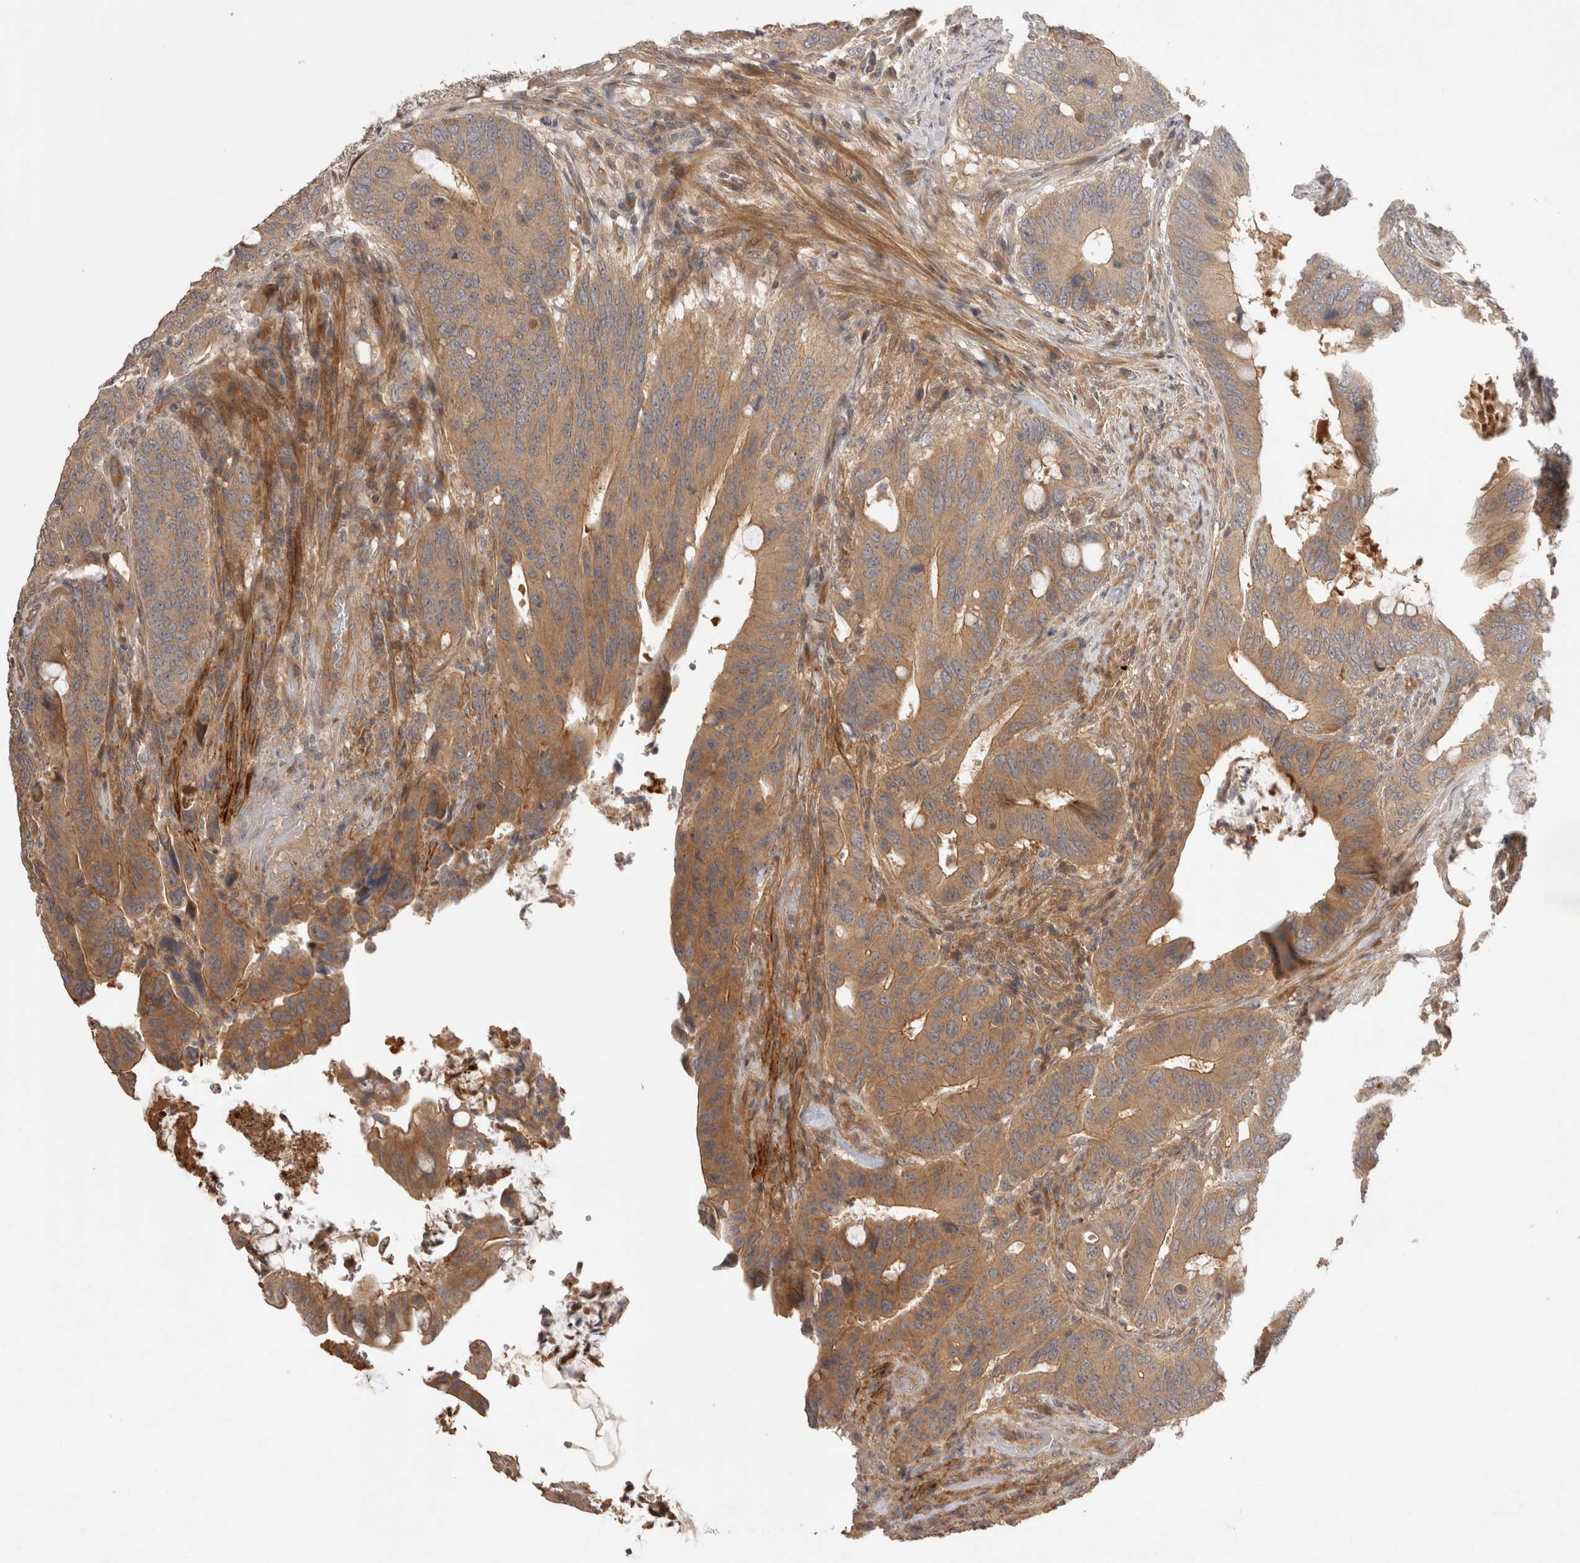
{"staining": {"intensity": "moderate", "quantity": ">75%", "location": "cytoplasmic/membranous"}, "tissue": "colorectal cancer", "cell_type": "Tumor cells", "image_type": "cancer", "snomed": [{"axis": "morphology", "description": "Adenocarcinoma, NOS"}, {"axis": "topography", "description": "Colon"}], "caption": "Protein expression analysis of human colorectal cancer (adenocarcinoma) reveals moderate cytoplasmic/membranous expression in about >75% of tumor cells.", "gene": "PPP1R42", "patient": {"sex": "male", "age": 71}}